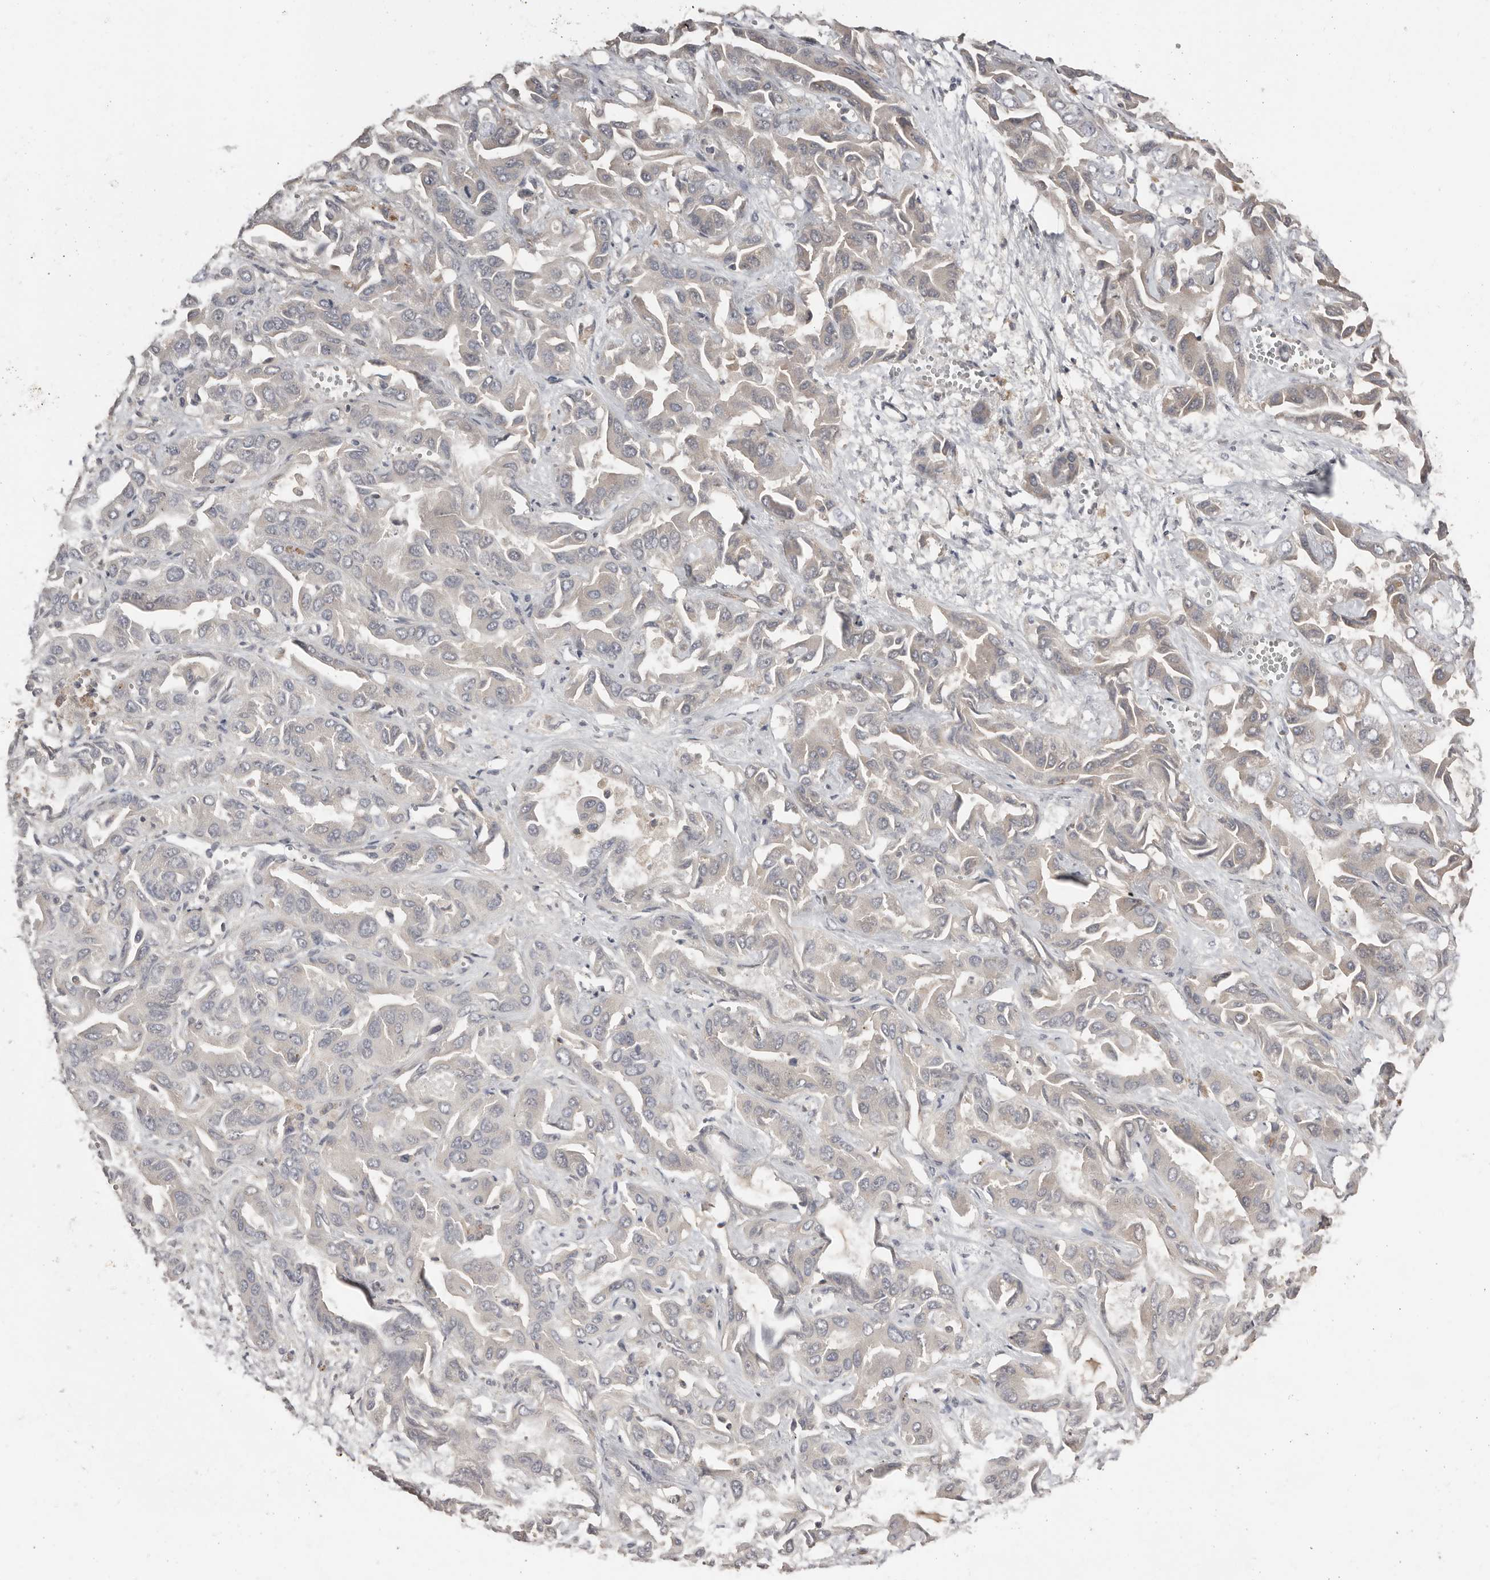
{"staining": {"intensity": "negative", "quantity": "none", "location": "none"}, "tissue": "liver cancer", "cell_type": "Tumor cells", "image_type": "cancer", "snomed": [{"axis": "morphology", "description": "Cholangiocarcinoma"}, {"axis": "topography", "description": "Liver"}], "caption": "A high-resolution histopathology image shows IHC staining of liver cancer, which displays no significant positivity in tumor cells.", "gene": "SLC39A2", "patient": {"sex": "female", "age": 52}}